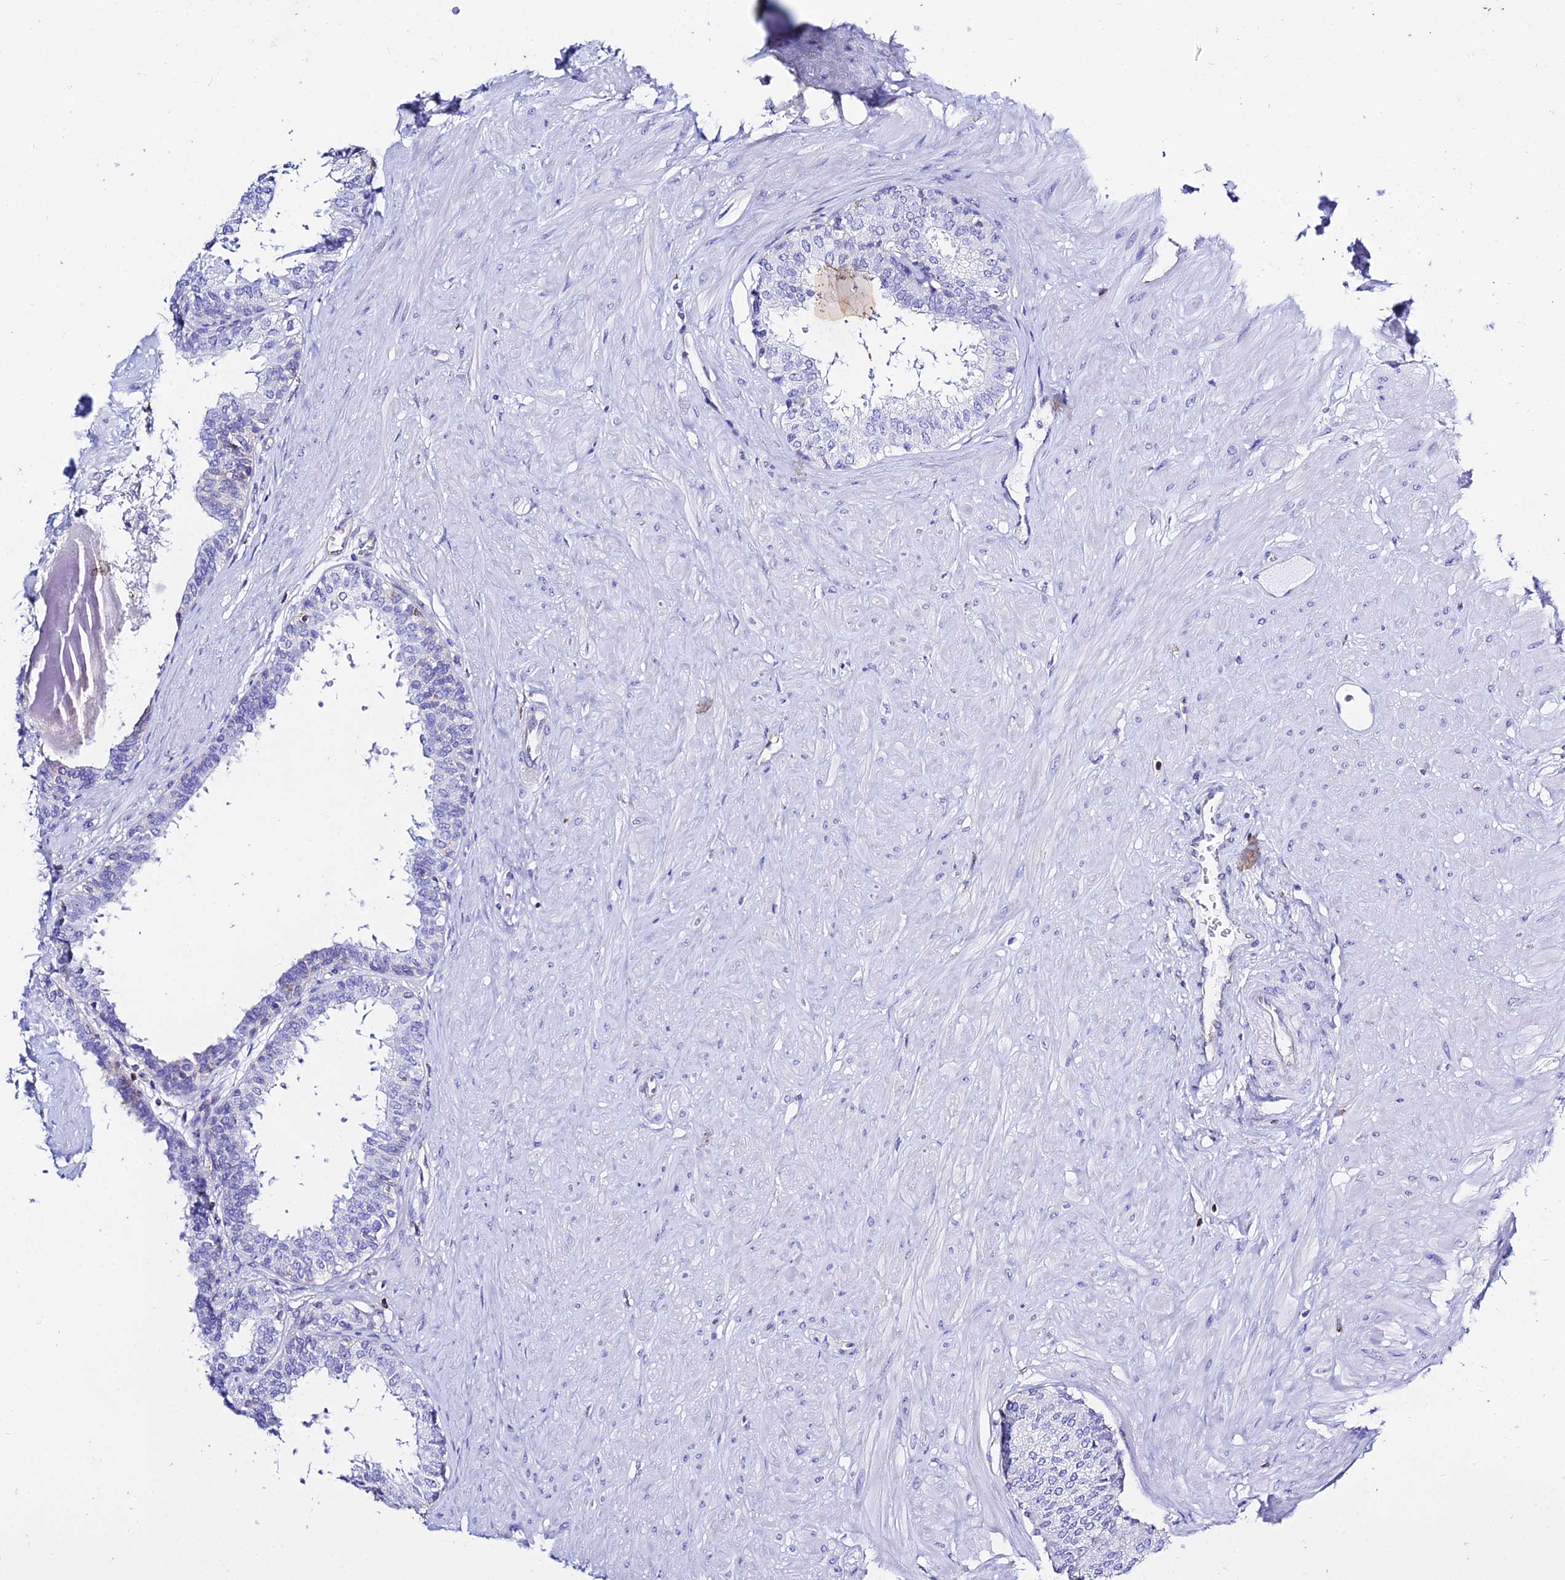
{"staining": {"intensity": "negative", "quantity": "none", "location": "none"}, "tissue": "prostate", "cell_type": "Glandular cells", "image_type": "normal", "snomed": [{"axis": "morphology", "description": "Normal tissue, NOS"}, {"axis": "topography", "description": "Prostate"}], "caption": "This histopathology image is of unremarkable prostate stained with IHC to label a protein in brown with the nuclei are counter-stained blue. There is no expression in glandular cells. The staining is performed using DAB brown chromogen with nuclei counter-stained in using hematoxylin.", "gene": "S100A16", "patient": {"sex": "male", "age": 48}}